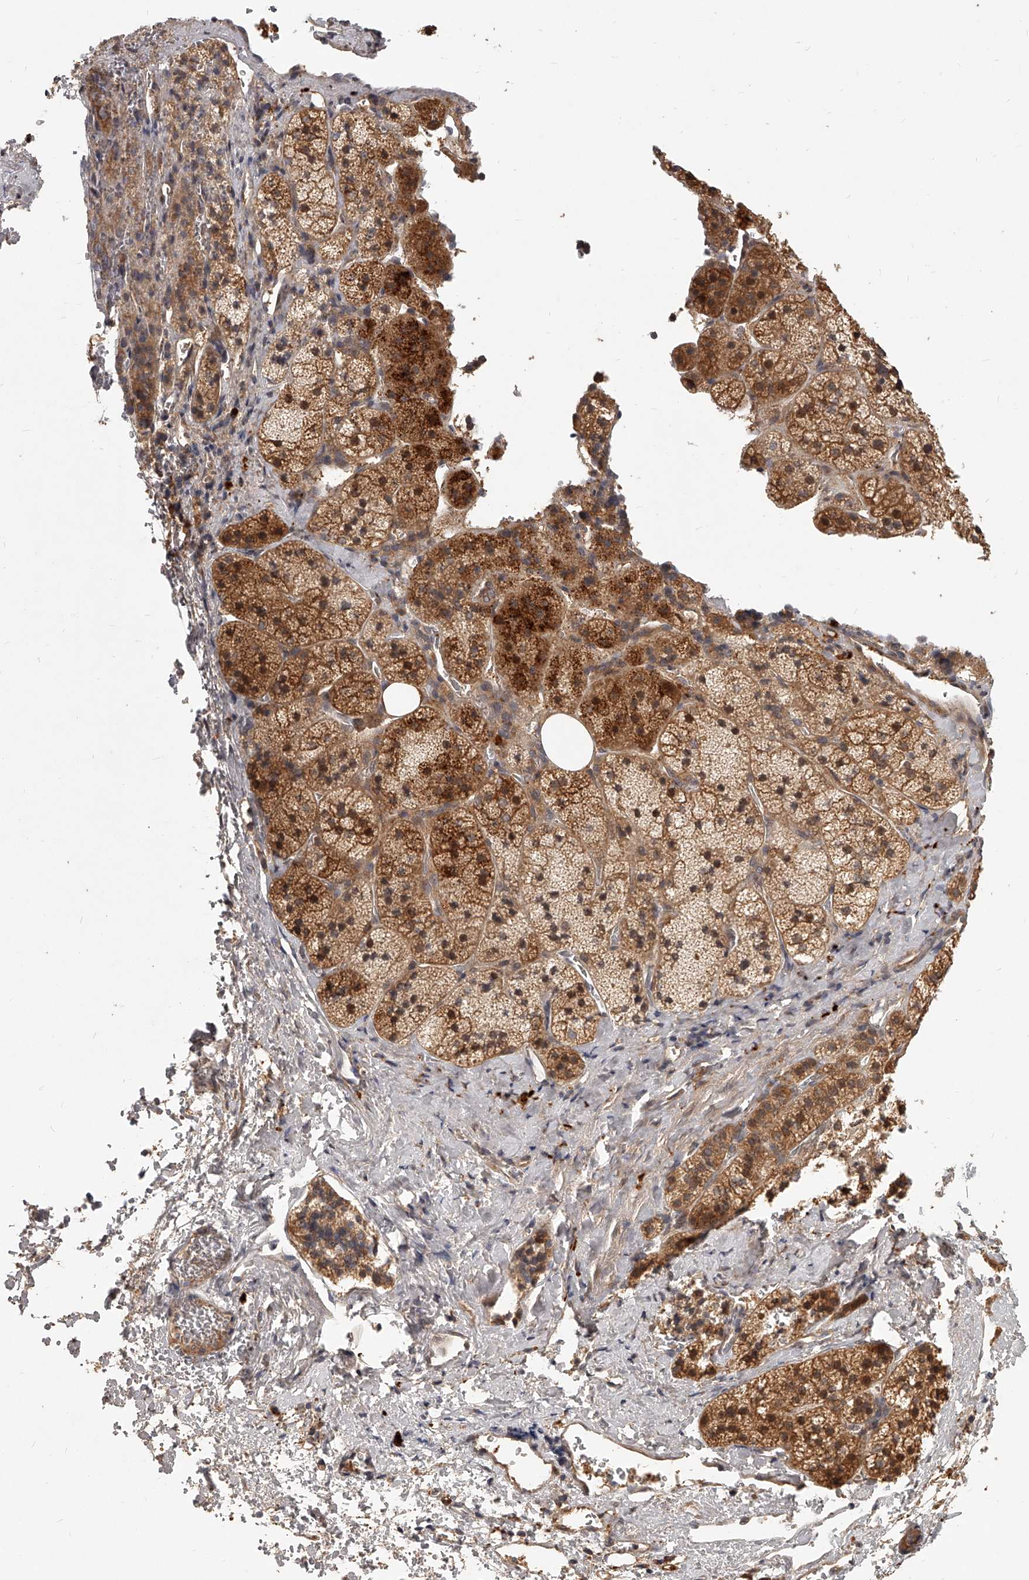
{"staining": {"intensity": "moderate", "quantity": ">75%", "location": "cytoplasmic/membranous"}, "tissue": "adrenal gland", "cell_type": "Glandular cells", "image_type": "normal", "snomed": [{"axis": "morphology", "description": "Normal tissue, NOS"}, {"axis": "topography", "description": "Adrenal gland"}], "caption": "A medium amount of moderate cytoplasmic/membranous positivity is present in approximately >75% of glandular cells in unremarkable adrenal gland. The staining was performed using DAB, with brown indicating positive protein expression. Nuclei are stained blue with hematoxylin.", "gene": "SLC37A1", "patient": {"sex": "female", "age": 44}}